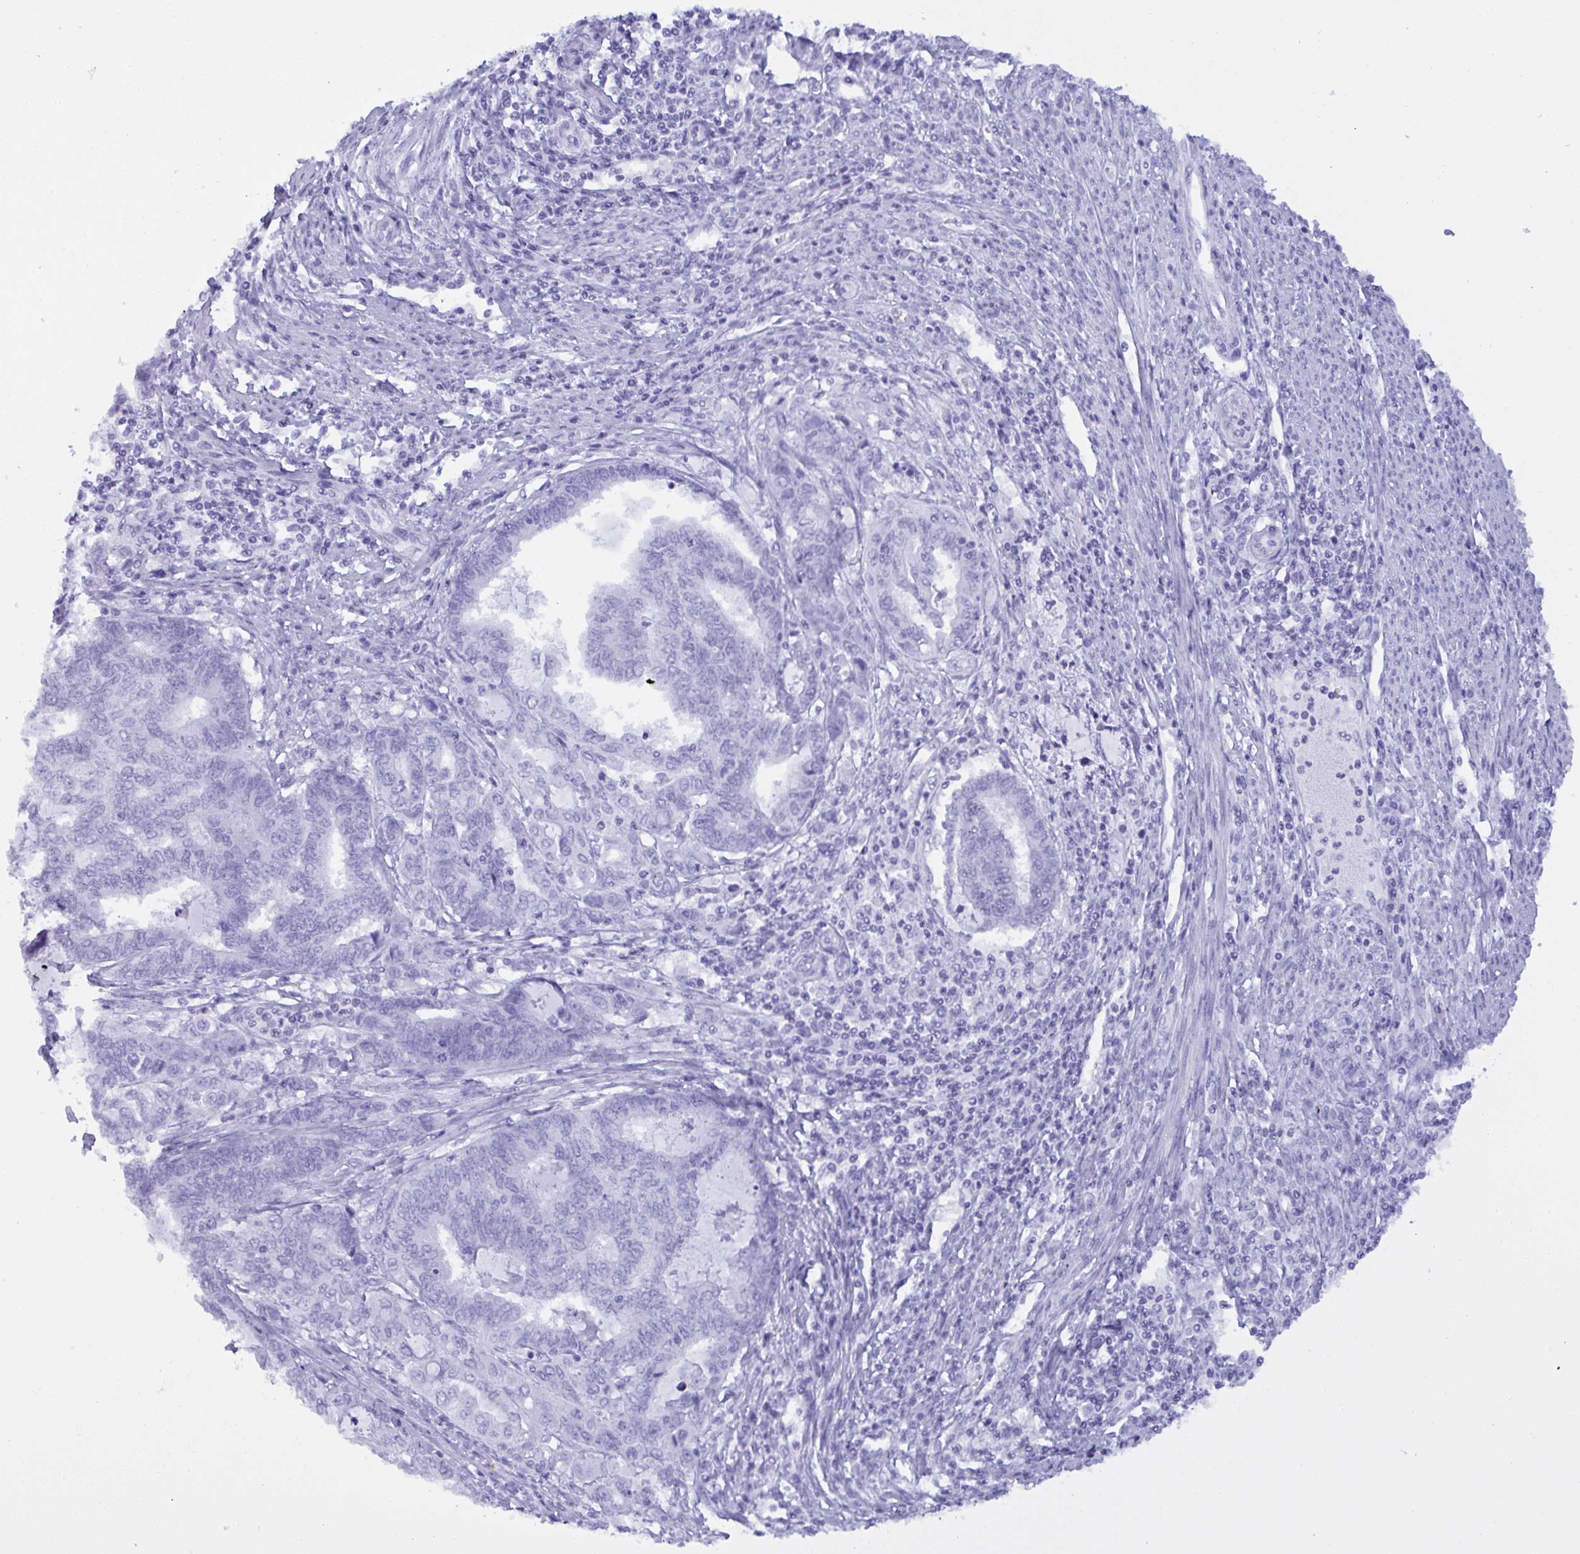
{"staining": {"intensity": "negative", "quantity": "none", "location": "none"}, "tissue": "endometrial cancer", "cell_type": "Tumor cells", "image_type": "cancer", "snomed": [{"axis": "morphology", "description": "Adenocarcinoma, NOS"}, {"axis": "topography", "description": "Uterus"}, {"axis": "topography", "description": "Endometrium"}], "caption": "Protein analysis of endometrial cancer (adenocarcinoma) exhibits no significant expression in tumor cells.", "gene": "MRGPRG", "patient": {"sex": "female", "age": 70}}